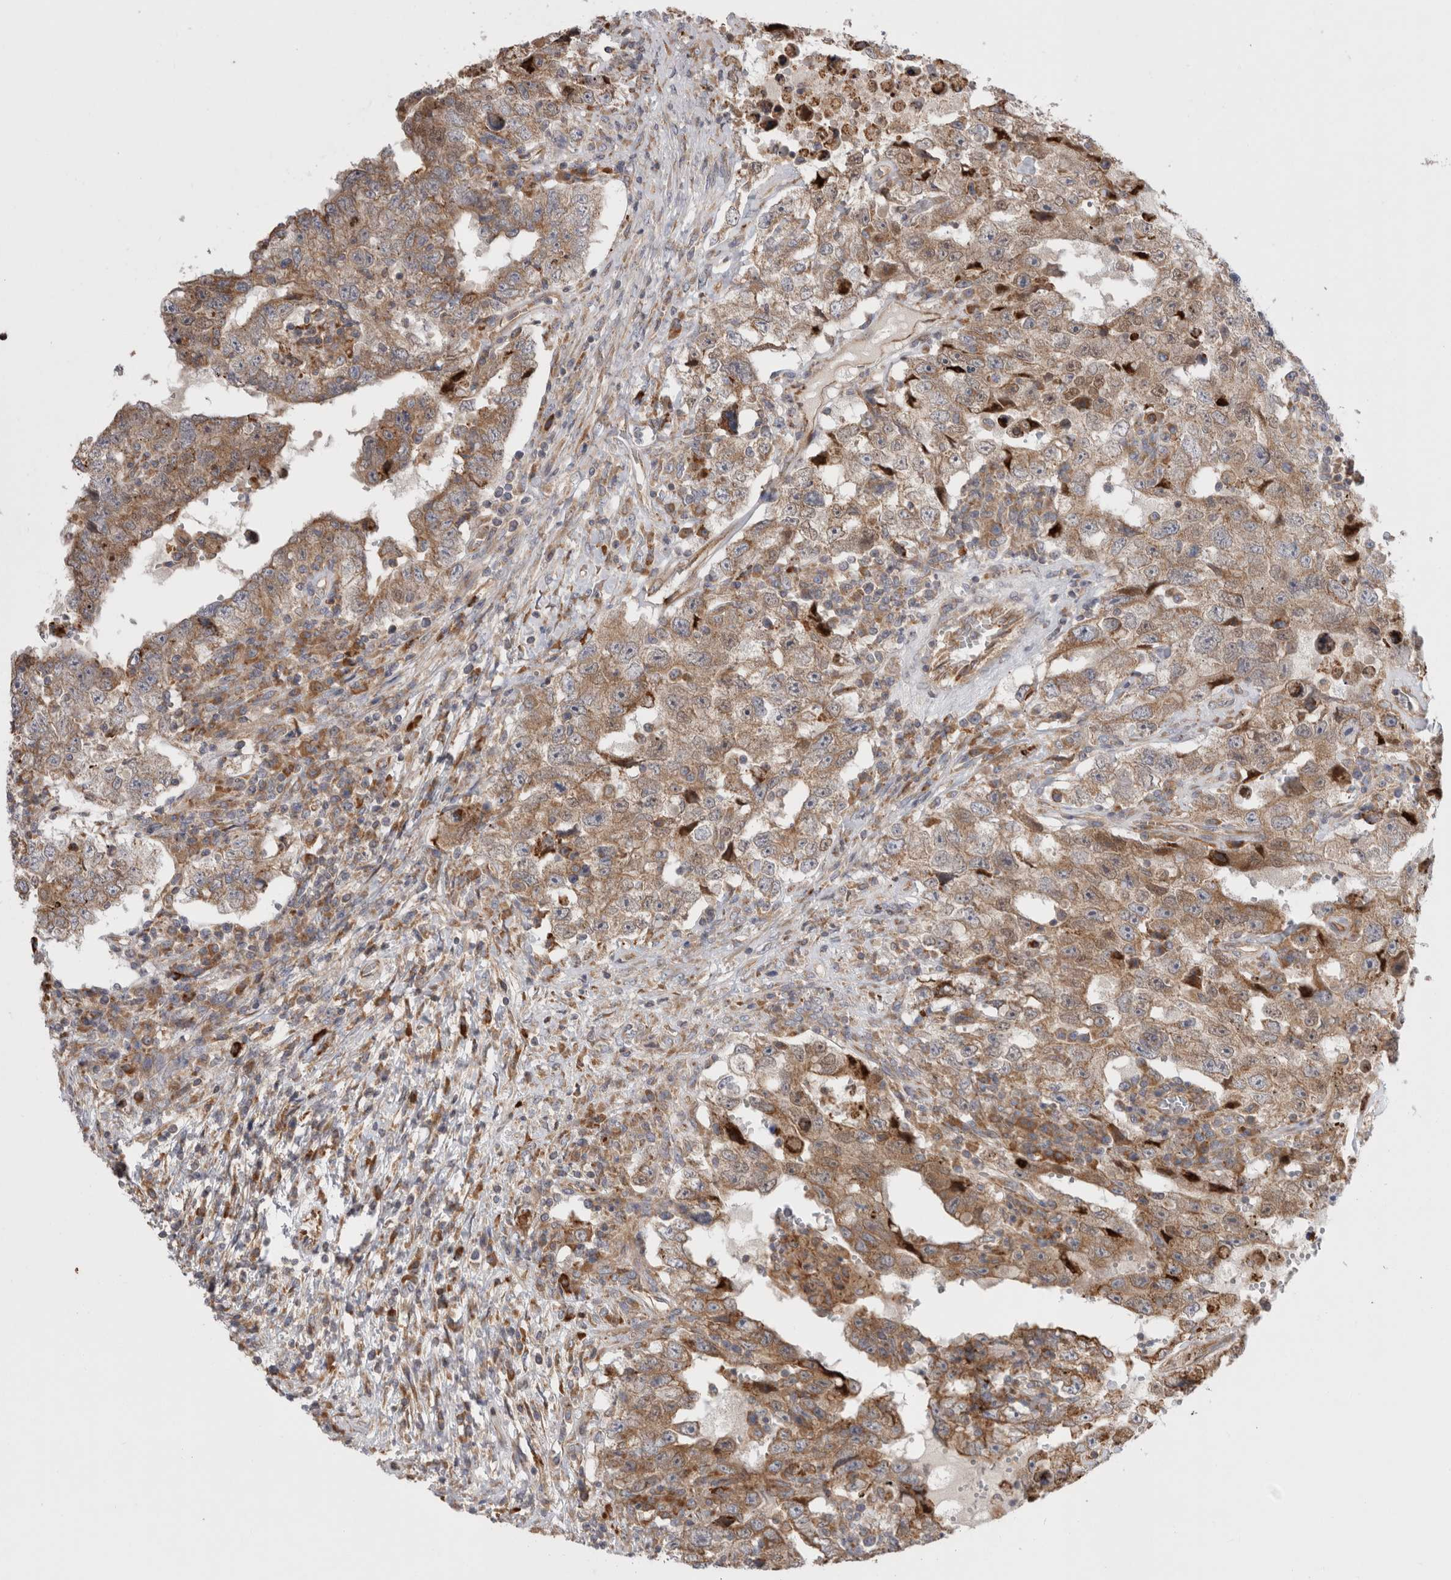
{"staining": {"intensity": "moderate", "quantity": "25%-75%", "location": "cytoplasmic/membranous"}, "tissue": "testis cancer", "cell_type": "Tumor cells", "image_type": "cancer", "snomed": [{"axis": "morphology", "description": "Carcinoma, Embryonal, NOS"}, {"axis": "topography", "description": "Testis"}], "caption": "There is medium levels of moderate cytoplasmic/membranous positivity in tumor cells of testis cancer (embryonal carcinoma), as demonstrated by immunohistochemical staining (brown color).", "gene": "PDCD10", "patient": {"sex": "male", "age": 26}}